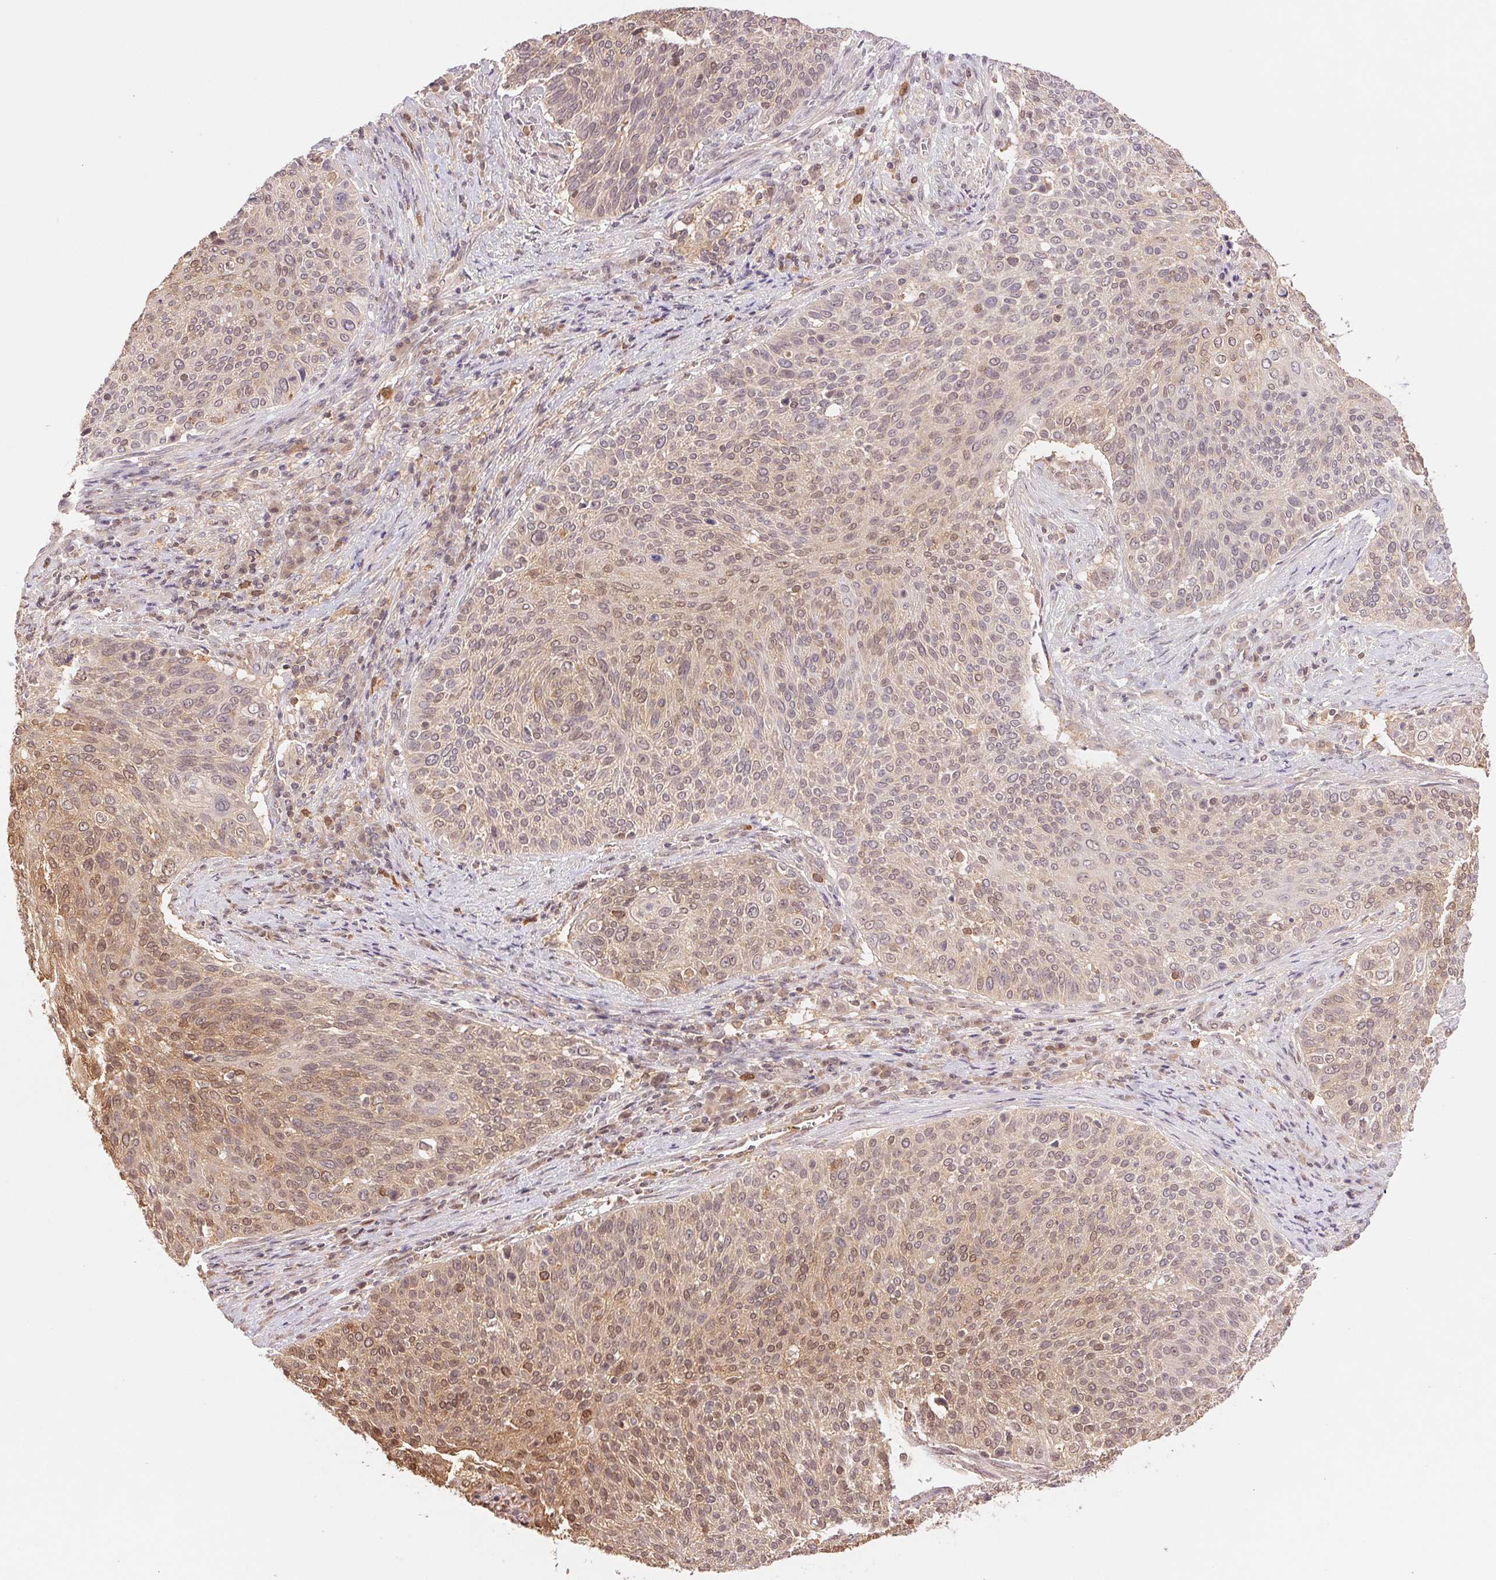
{"staining": {"intensity": "weak", "quantity": ">75%", "location": "cytoplasmic/membranous,nuclear"}, "tissue": "cervical cancer", "cell_type": "Tumor cells", "image_type": "cancer", "snomed": [{"axis": "morphology", "description": "Squamous cell carcinoma, NOS"}, {"axis": "topography", "description": "Cervix"}], "caption": "Approximately >75% of tumor cells in human squamous cell carcinoma (cervical) show weak cytoplasmic/membranous and nuclear protein staining as visualized by brown immunohistochemical staining.", "gene": "CDC123", "patient": {"sex": "female", "age": 31}}